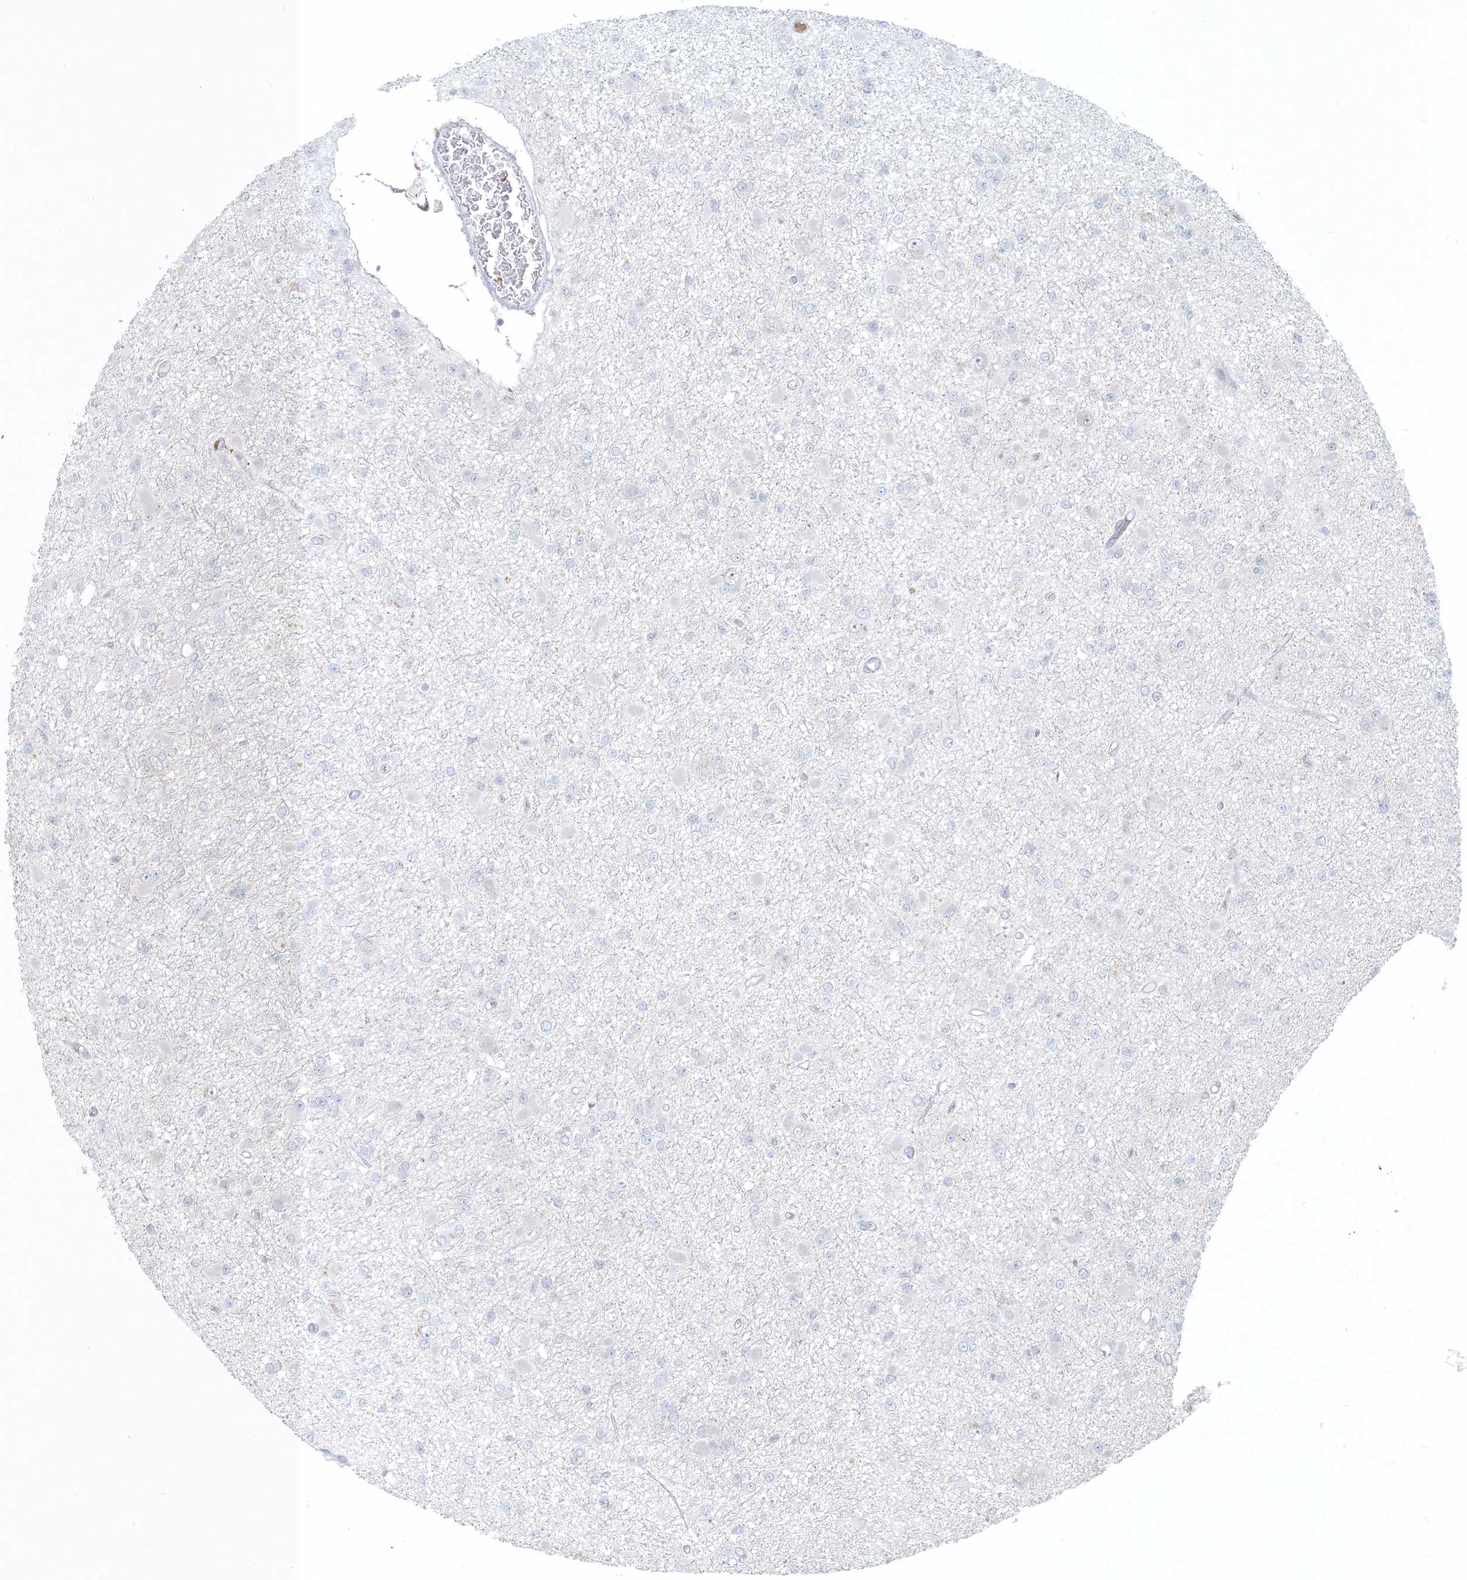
{"staining": {"intensity": "negative", "quantity": "none", "location": "none"}, "tissue": "glioma", "cell_type": "Tumor cells", "image_type": "cancer", "snomed": [{"axis": "morphology", "description": "Glioma, malignant, Low grade"}, {"axis": "topography", "description": "Brain"}], "caption": "This is a photomicrograph of IHC staining of malignant glioma (low-grade), which shows no positivity in tumor cells. The staining was performed using DAB (3,3'-diaminobenzidine) to visualize the protein expression in brown, while the nuclei were stained in blue with hematoxylin (Magnification: 20x).", "gene": "CTDNEP1", "patient": {"sex": "female", "age": 22}}